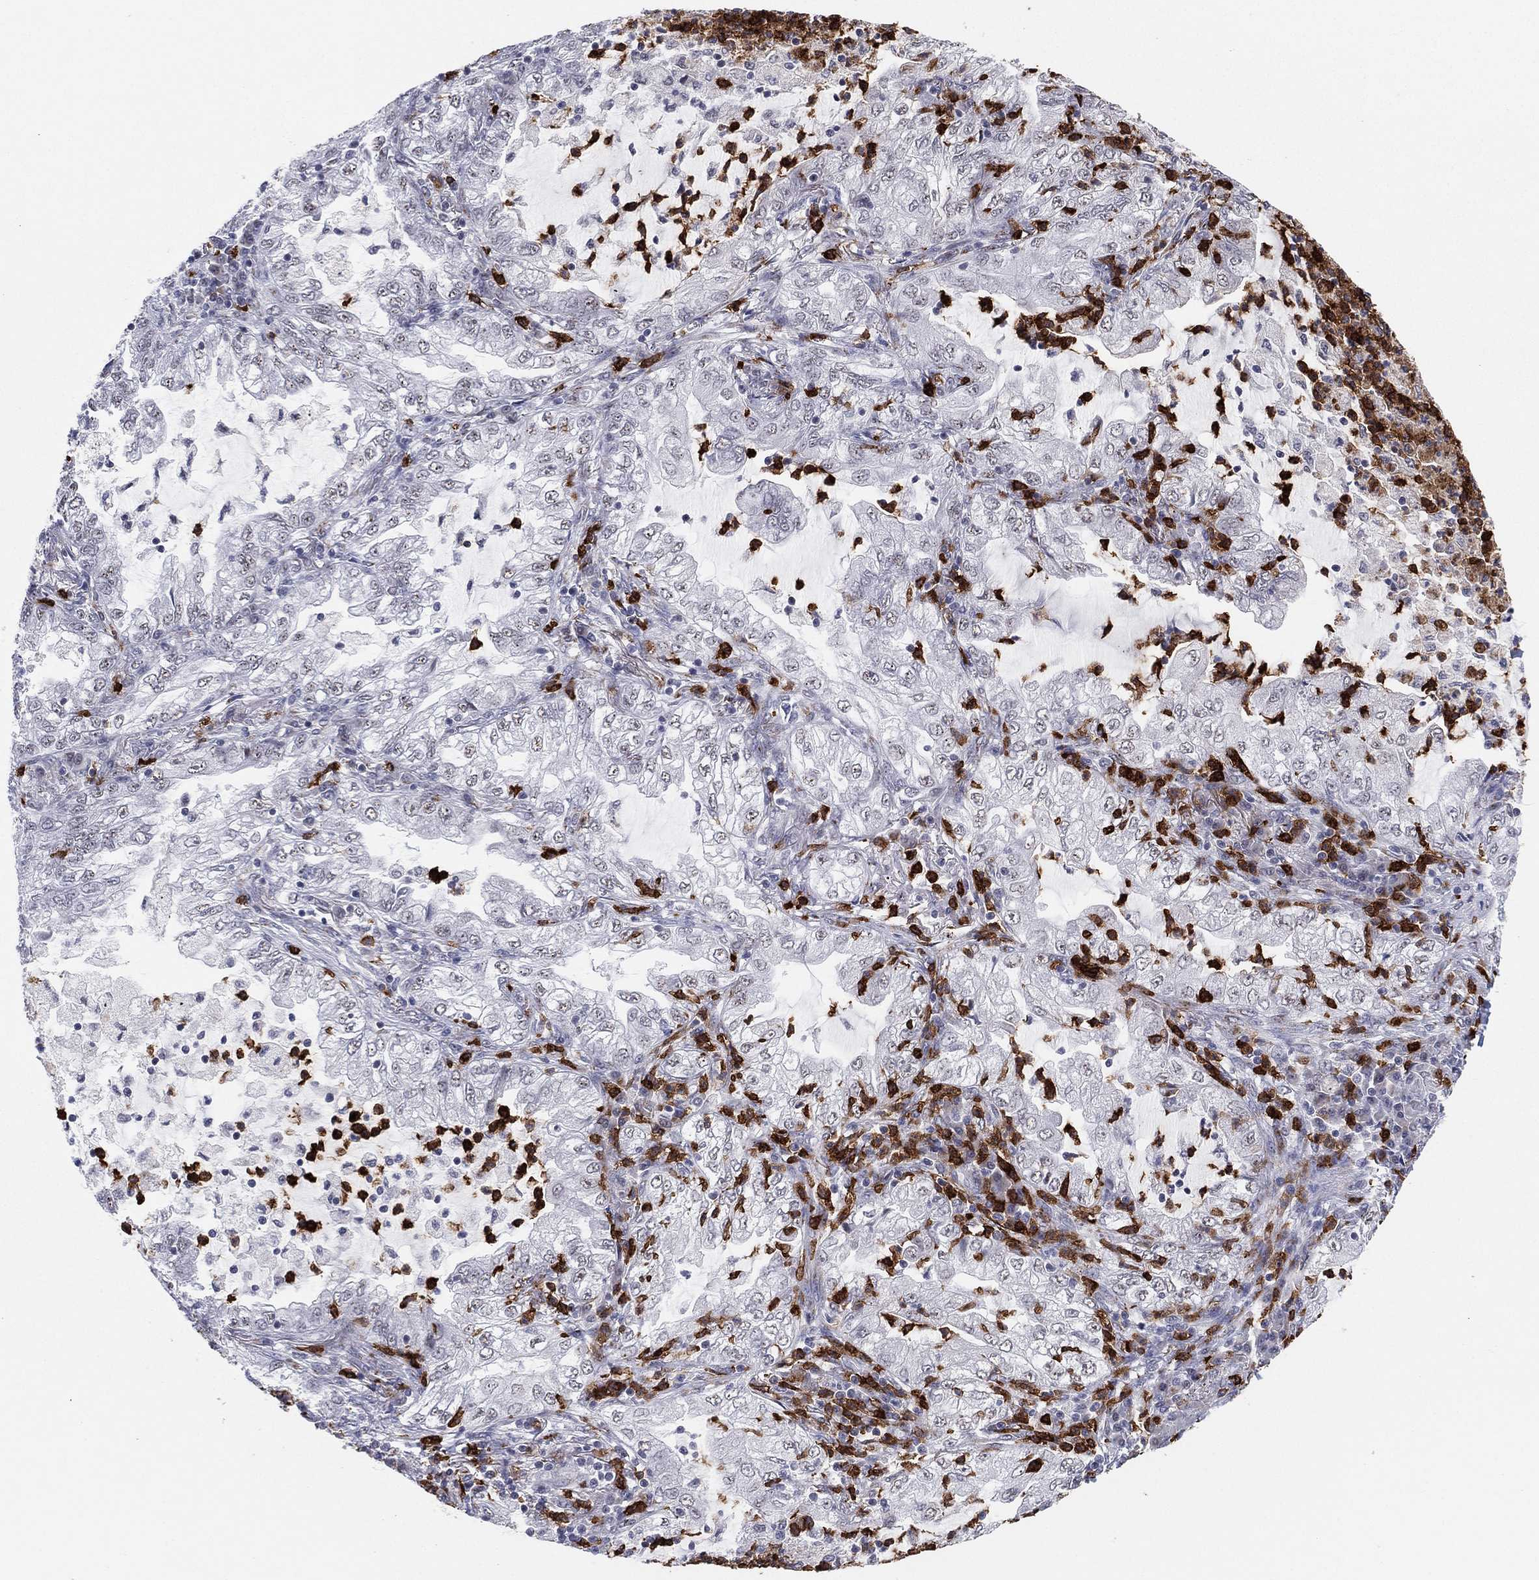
{"staining": {"intensity": "negative", "quantity": "none", "location": "none"}, "tissue": "lung cancer", "cell_type": "Tumor cells", "image_type": "cancer", "snomed": [{"axis": "morphology", "description": "Adenocarcinoma, NOS"}, {"axis": "topography", "description": "Lung"}], "caption": "Adenocarcinoma (lung) was stained to show a protein in brown. There is no significant positivity in tumor cells. (Stains: DAB immunohistochemistry (IHC) with hematoxylin counter stain, Microscopy: brightfield microscopy at high magnification).", "gene": "CD177", "patient": {"sex": "female", "age": 73}}